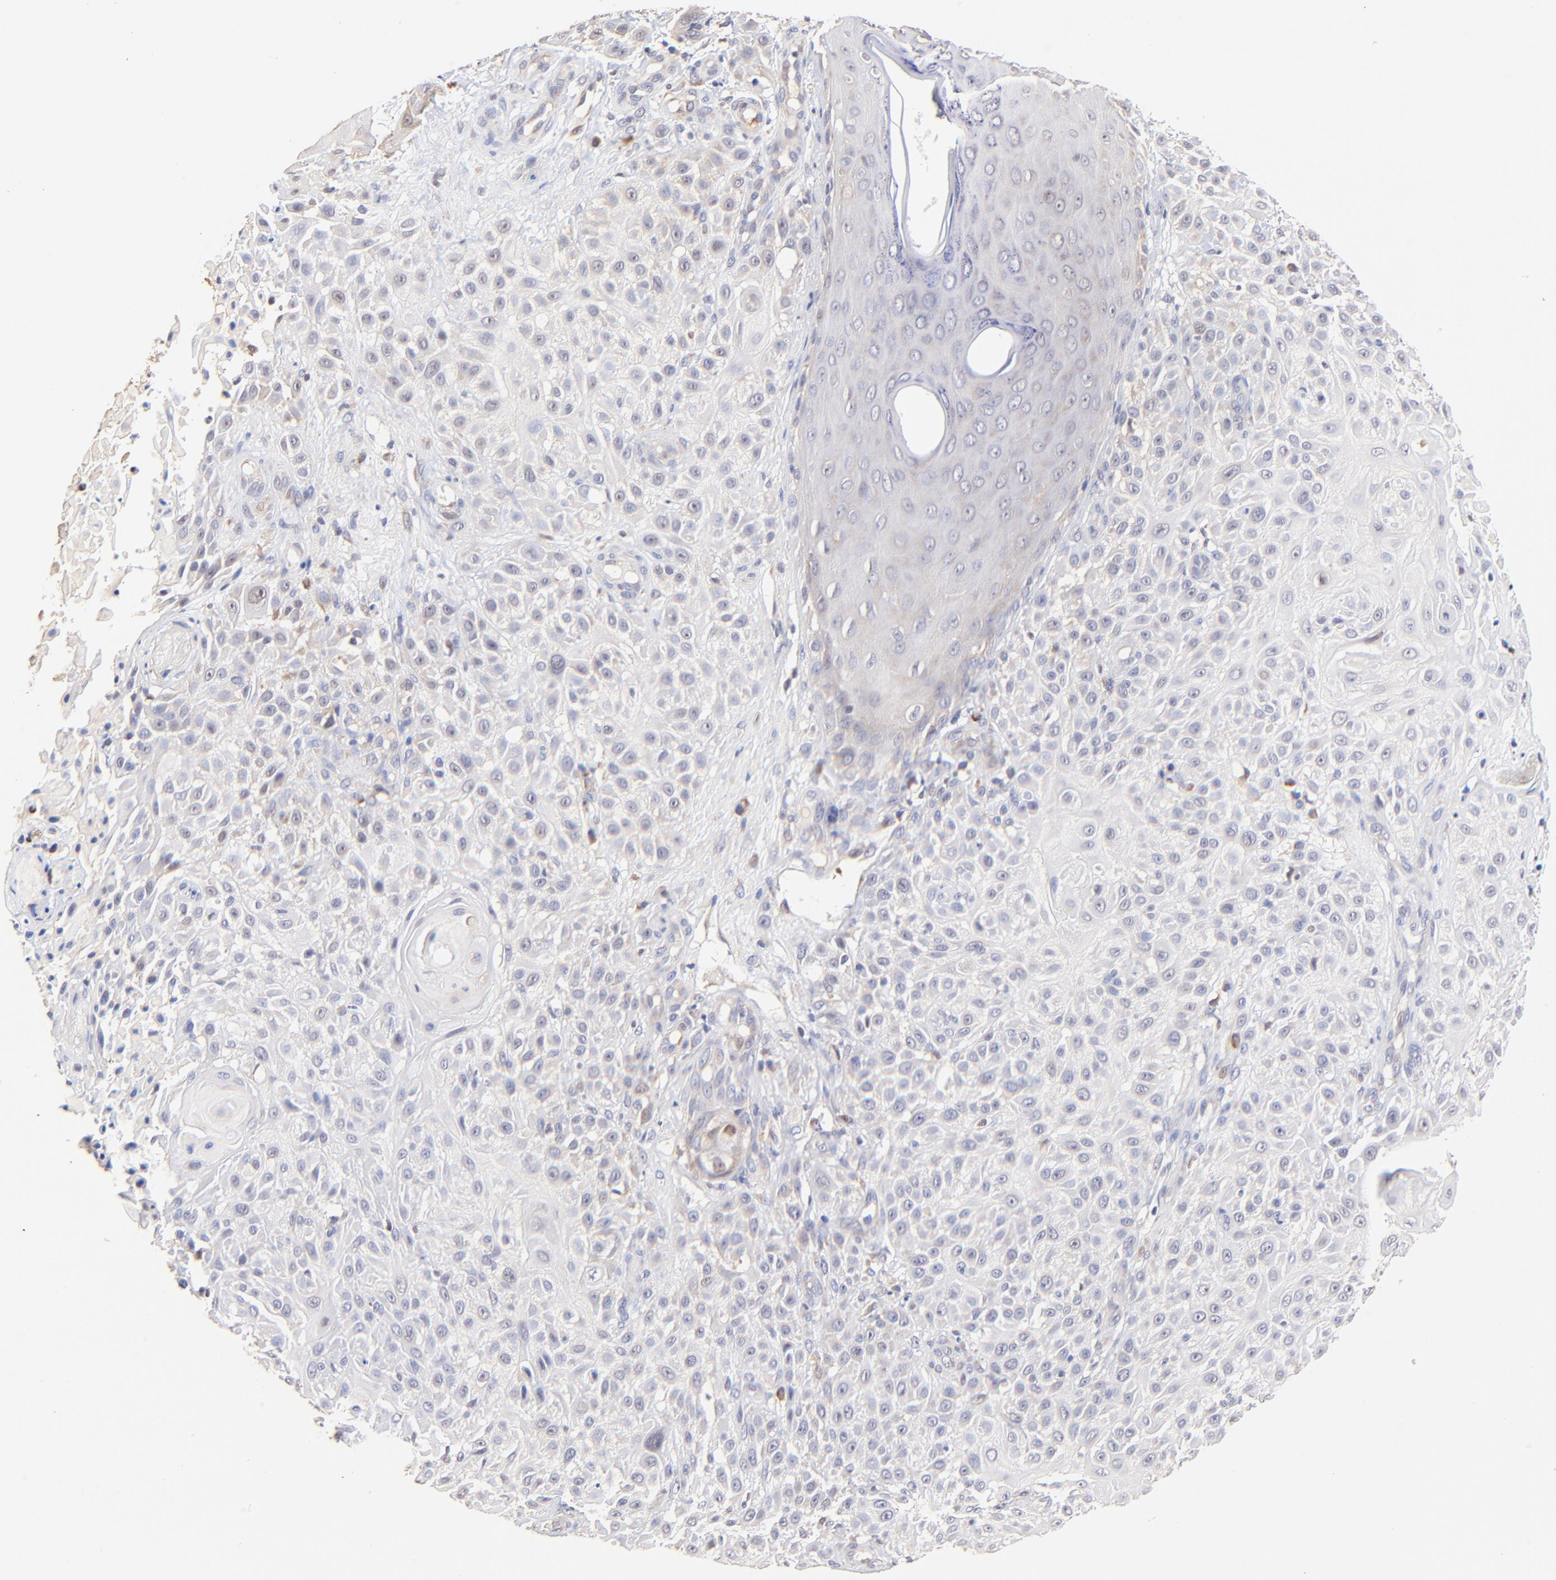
{"staining": {"intensity": "weak", "quantity": "<25%", "location": "cytoplasmic/membranous"}, "tissue": "skin cancer", "cell_type": "Tumor cells", "image_type": "cancer", "snomed": [{"axis": "morphology", "description": "Squamous cell carcinoma, NOS"}, {"axis": "topography", "description": "Skin"}], "caption": "Immunohistochemistry of skin cancer demonstrates no positivity in tumor cells.", "gene": "BBOF1", "patient": {"sex": "female", "age": 42}}